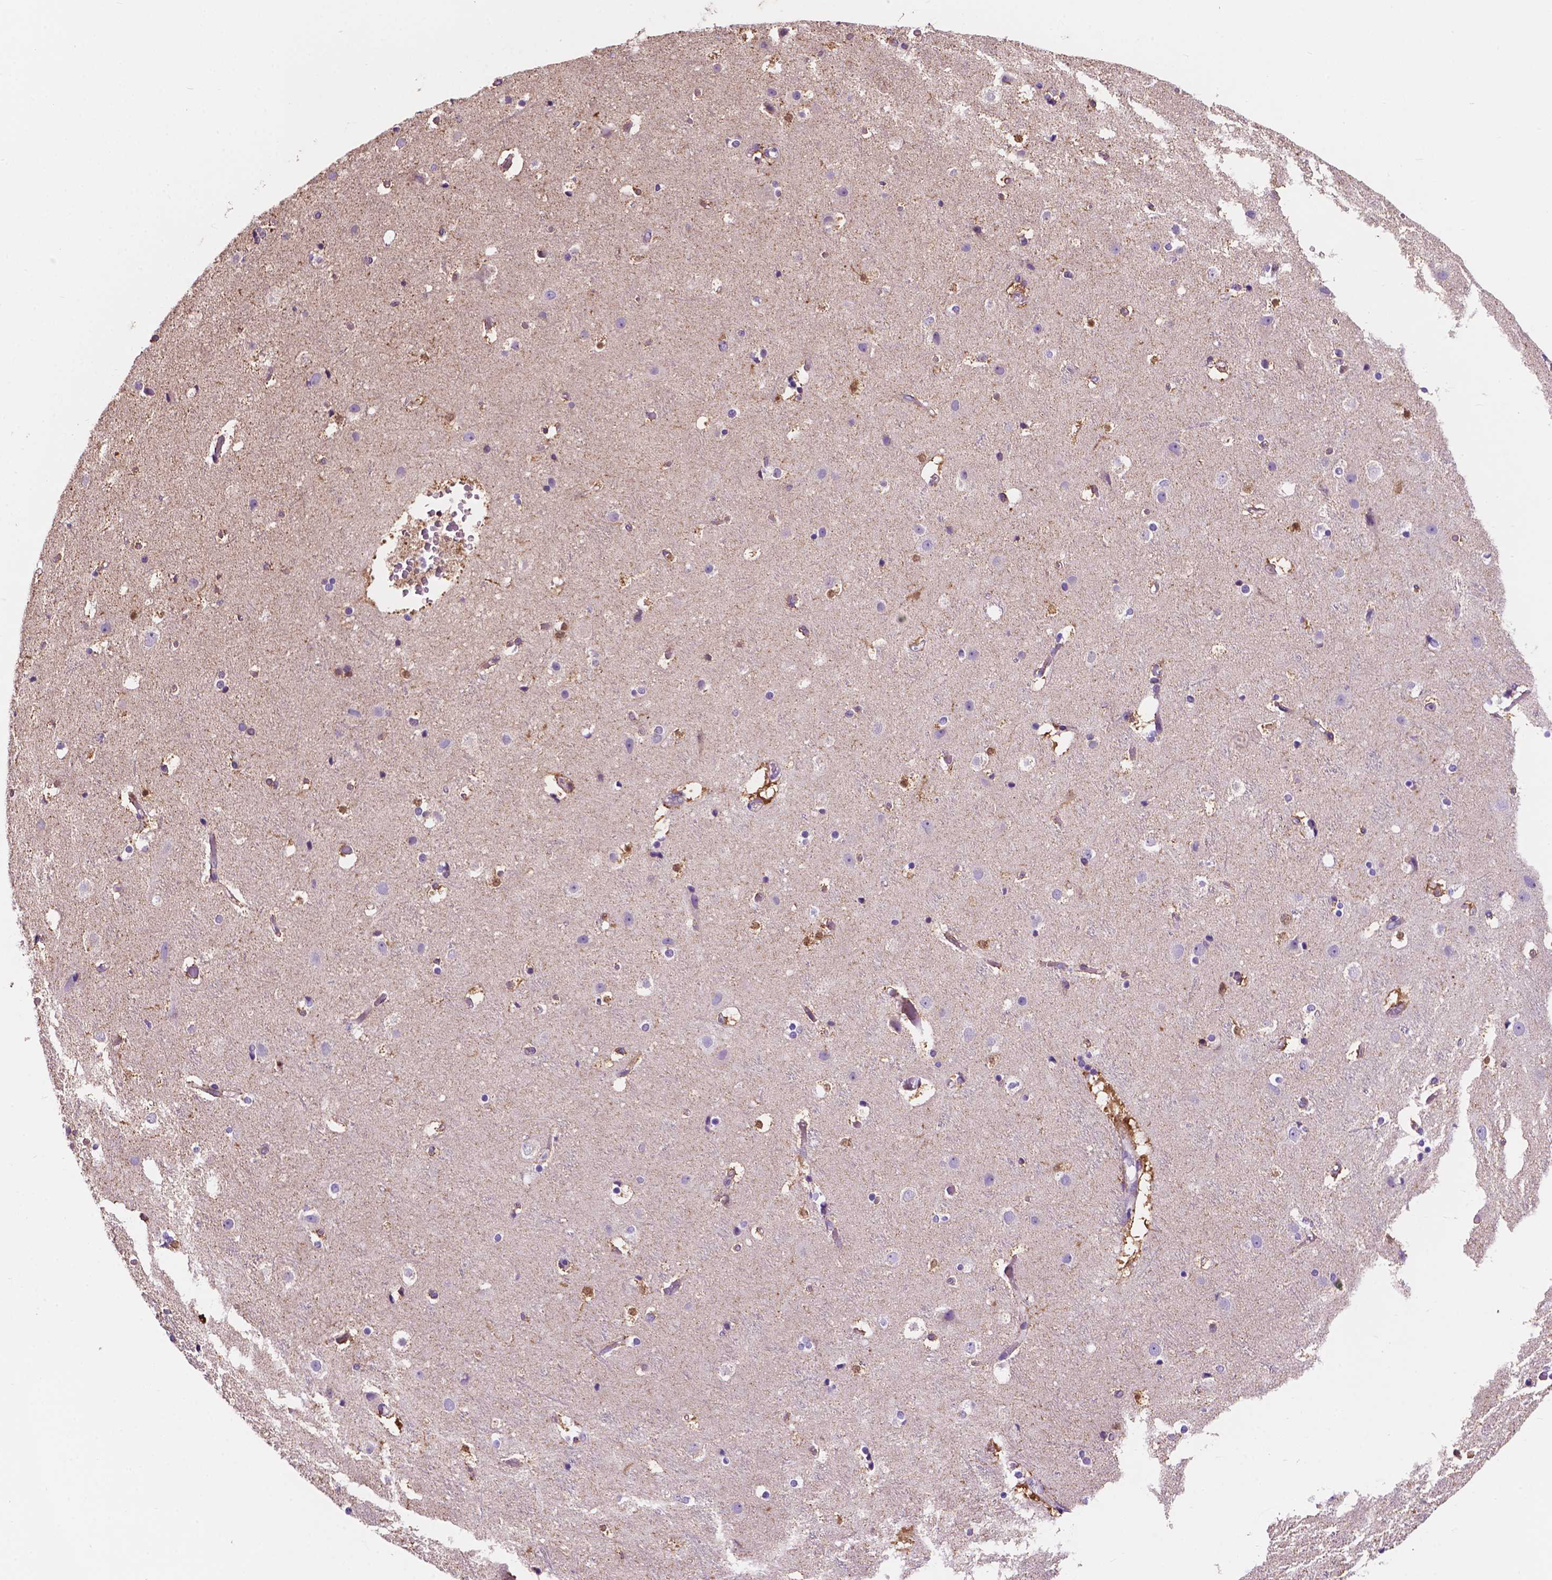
{"staining": {"intensity": "negative", "quantity": "none", "location": "none"}, "tissue": "cerebral cortex", "cell_type": "Endothelial cells", "image_type": "normal", "snomed": [{"axis": "morphology", "description": "Normal tissue, NOS"}, {"axis": "topography", "description": "Cerebral cortex"}], "caption": "Endothelial cells show no significant protein positivity in benign cerebral cortex. The staining was performed using DAB to visualize the protein expression in brown, while the nuclei were stained in blue with hematoxylin (Magnification: 20x).", "gene": "TRPV5", "patient": {"sex": "female", "age": 52}}